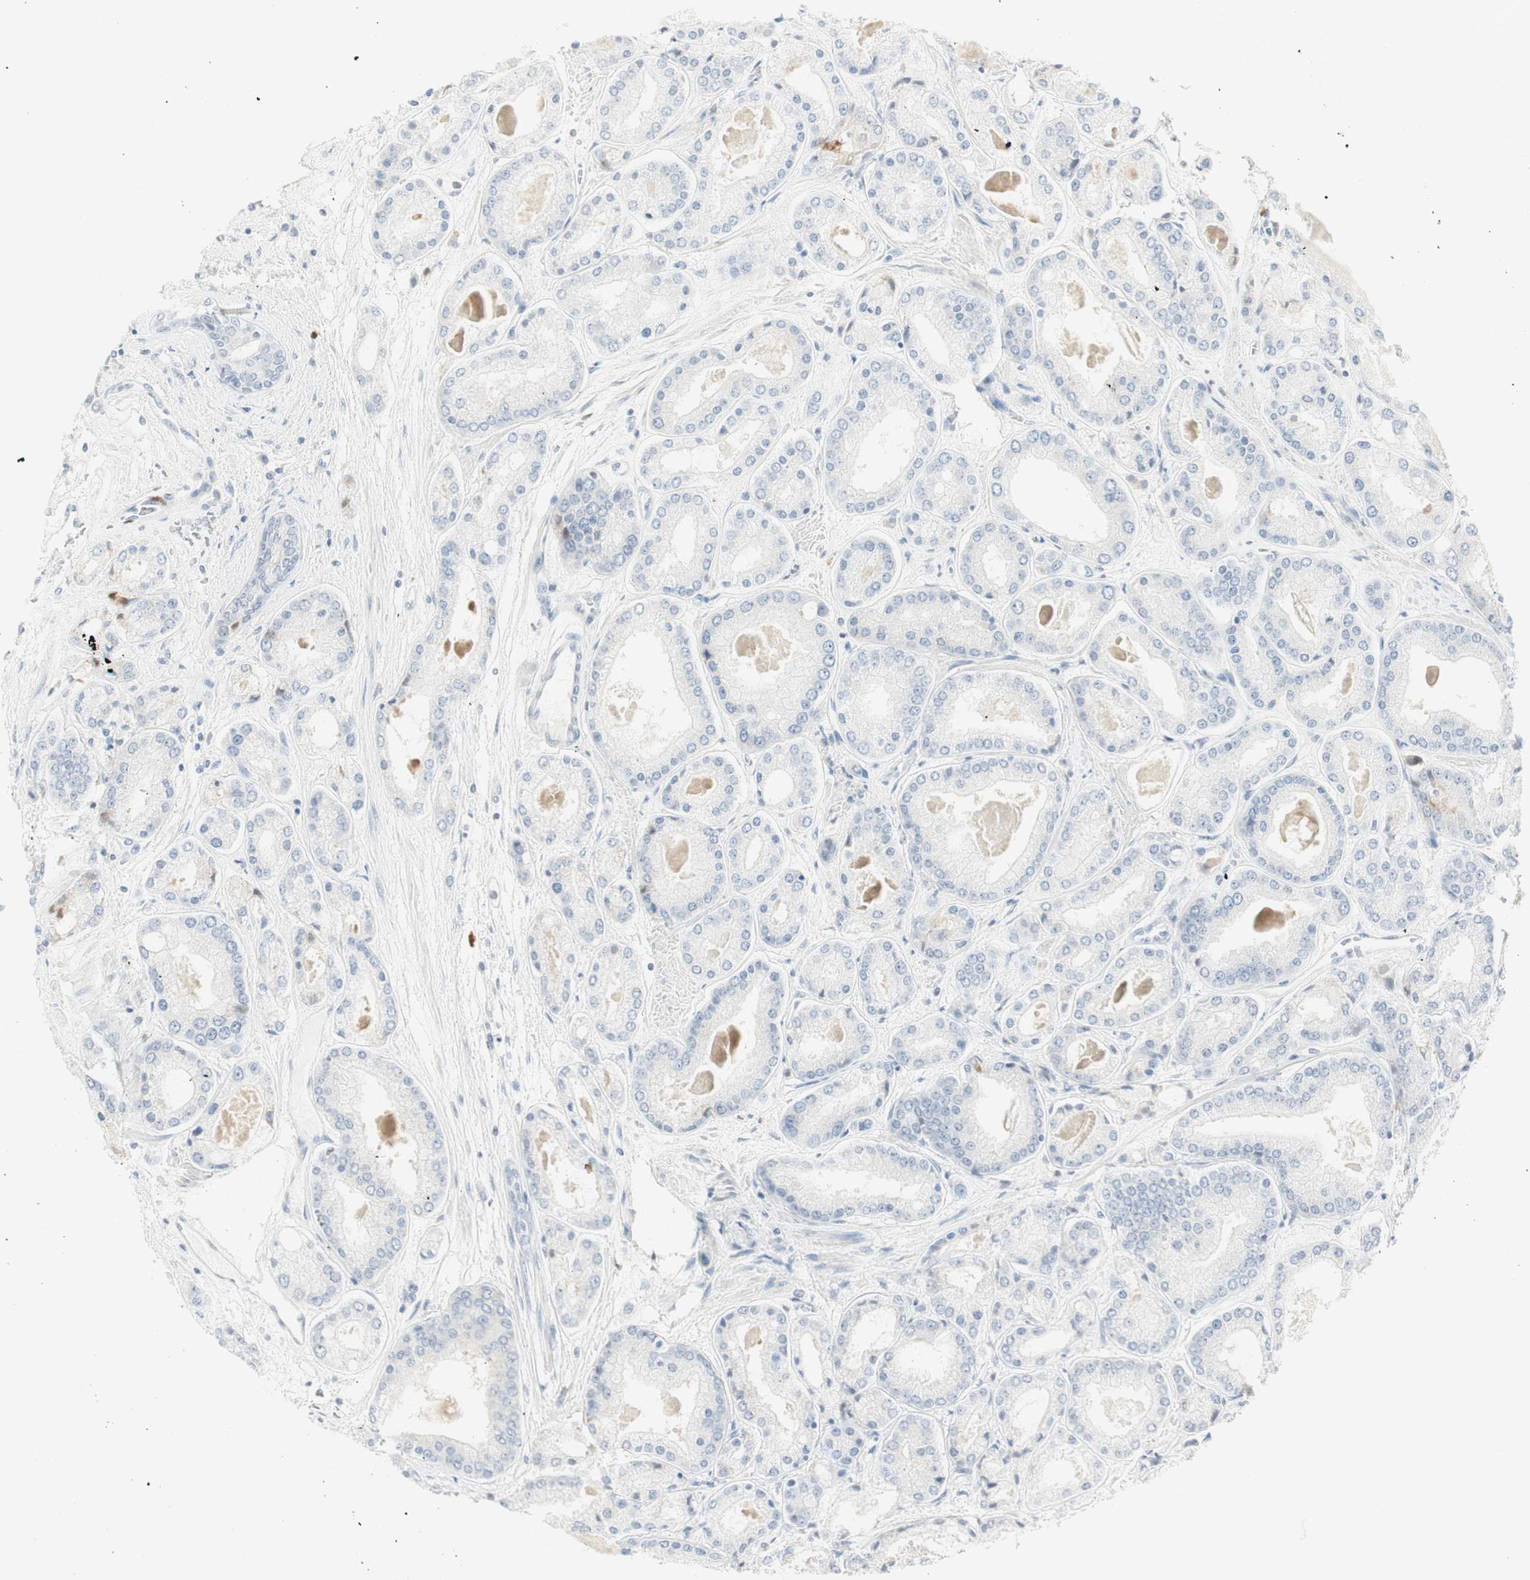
{"staining": {"intensity": "negative", "quantity": "none", "location": "none"}, "tissue": "prostate cancer", "cell_type": "Tumor cells", "image_type": "cancer", "snomed": [{"axis": "morphology", "description": "Adenocarcinoma, High grade"}, {"axis": "topography", "description": "Prostate"}], "caption": "Prostate cancer was stained to show a protein in brown. There is no significant expression in tumor cells.", "gene": "MDK", "patient": {"sex": "male", "age": 59}}